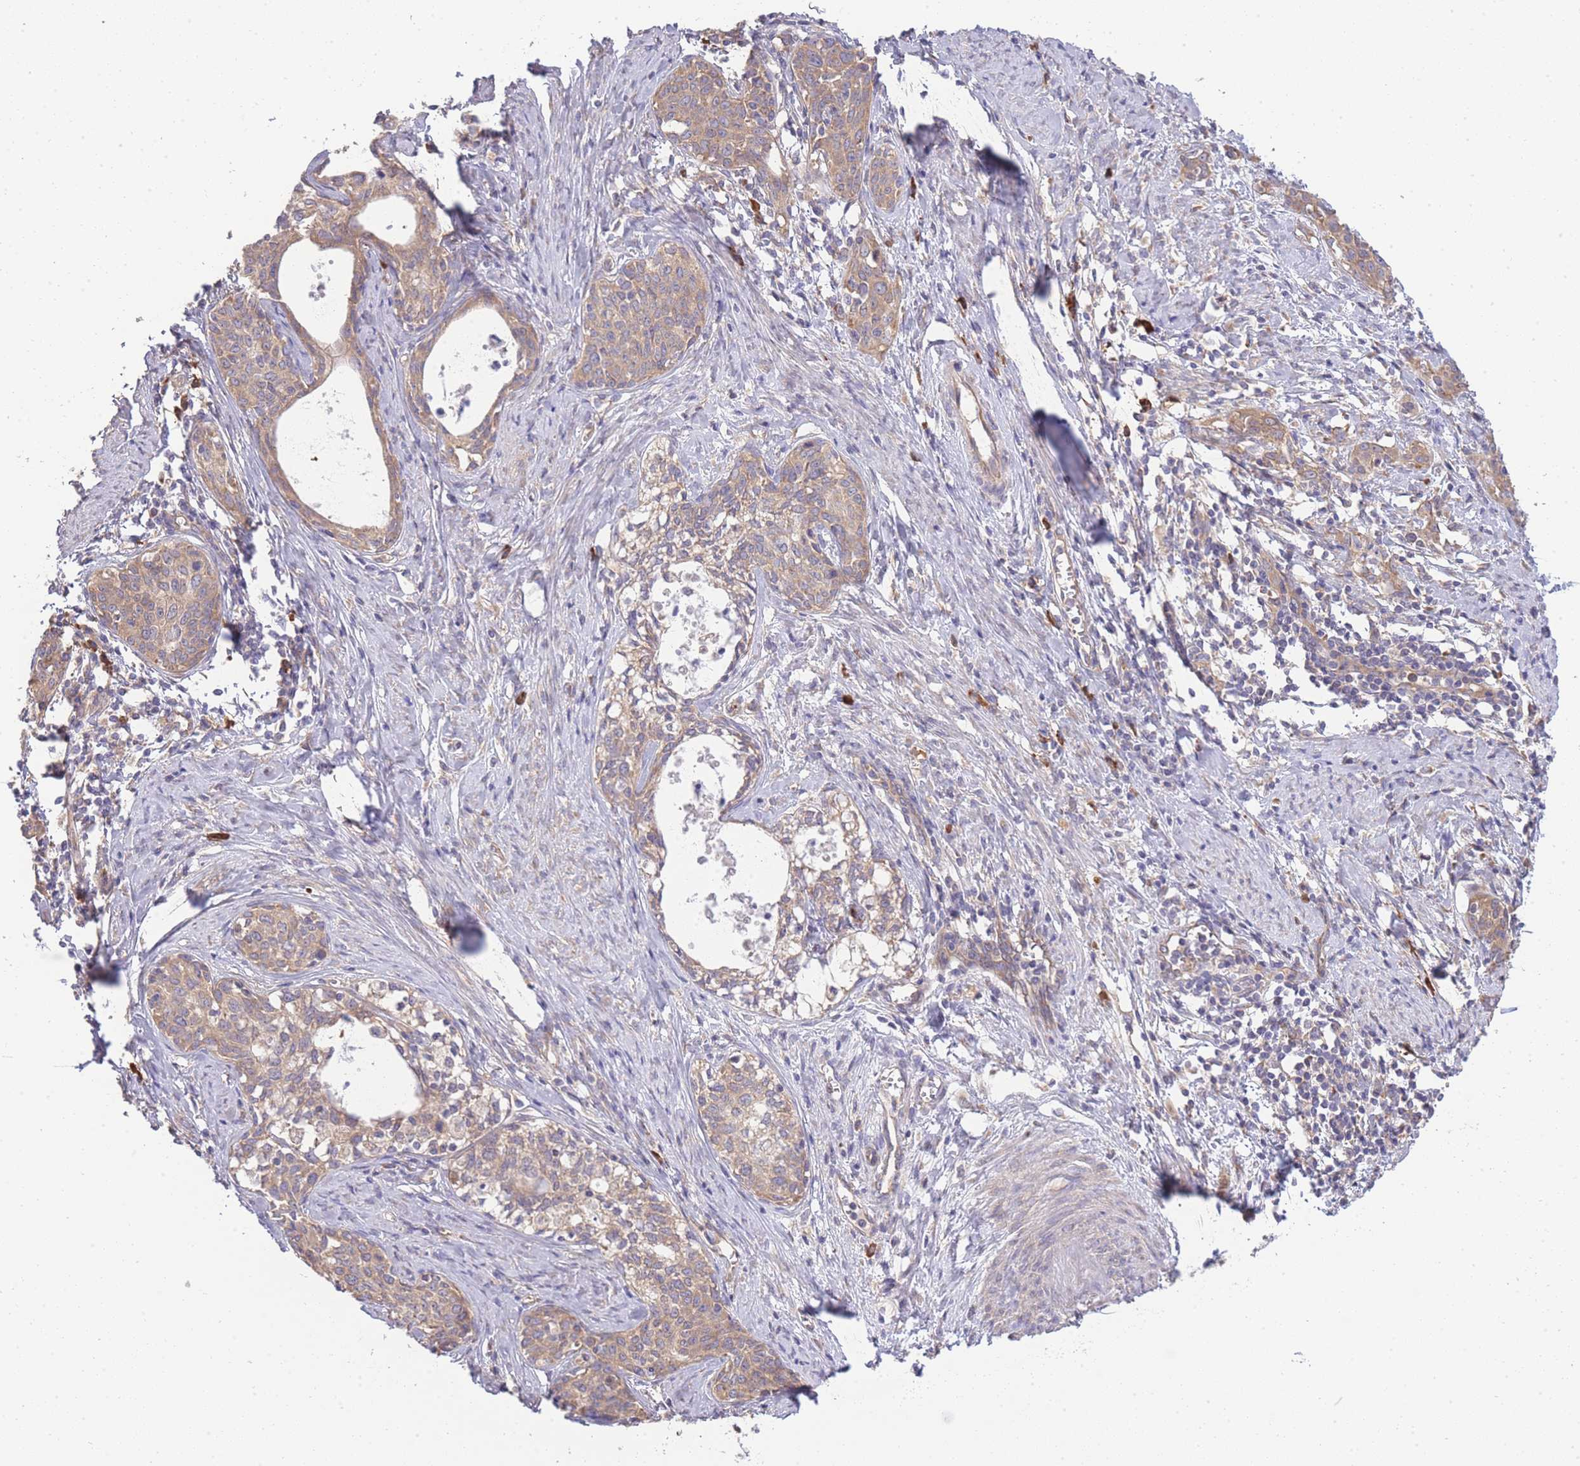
{"staining": {"intensity": "moderate", "quantity": ">75%", "location": "cytoplasmic/membranous"}, "tissue": "cervical cancer", "cell_type": "Tumor cells", "image_type": "cancer", "snomed": [{"axis": "morphology", "description": "Squamous cell carcinoma, NOS"}, {"axis": "topography", "description": "Cervix"}], "caption": "Cervical squamous cell carcinoma stained with DAB (3,3'-diaminobenzidine) immunohistochemistry (IHC) demonstrates medium levels of moderate cytoplasmic/membranous expression in approximately >75% of tumor cells. The protein of interest is shown in brown color, while the nuclei are stained blue.", "gene": "BEX1", "patient": {"sex": "female", "age": 52}}